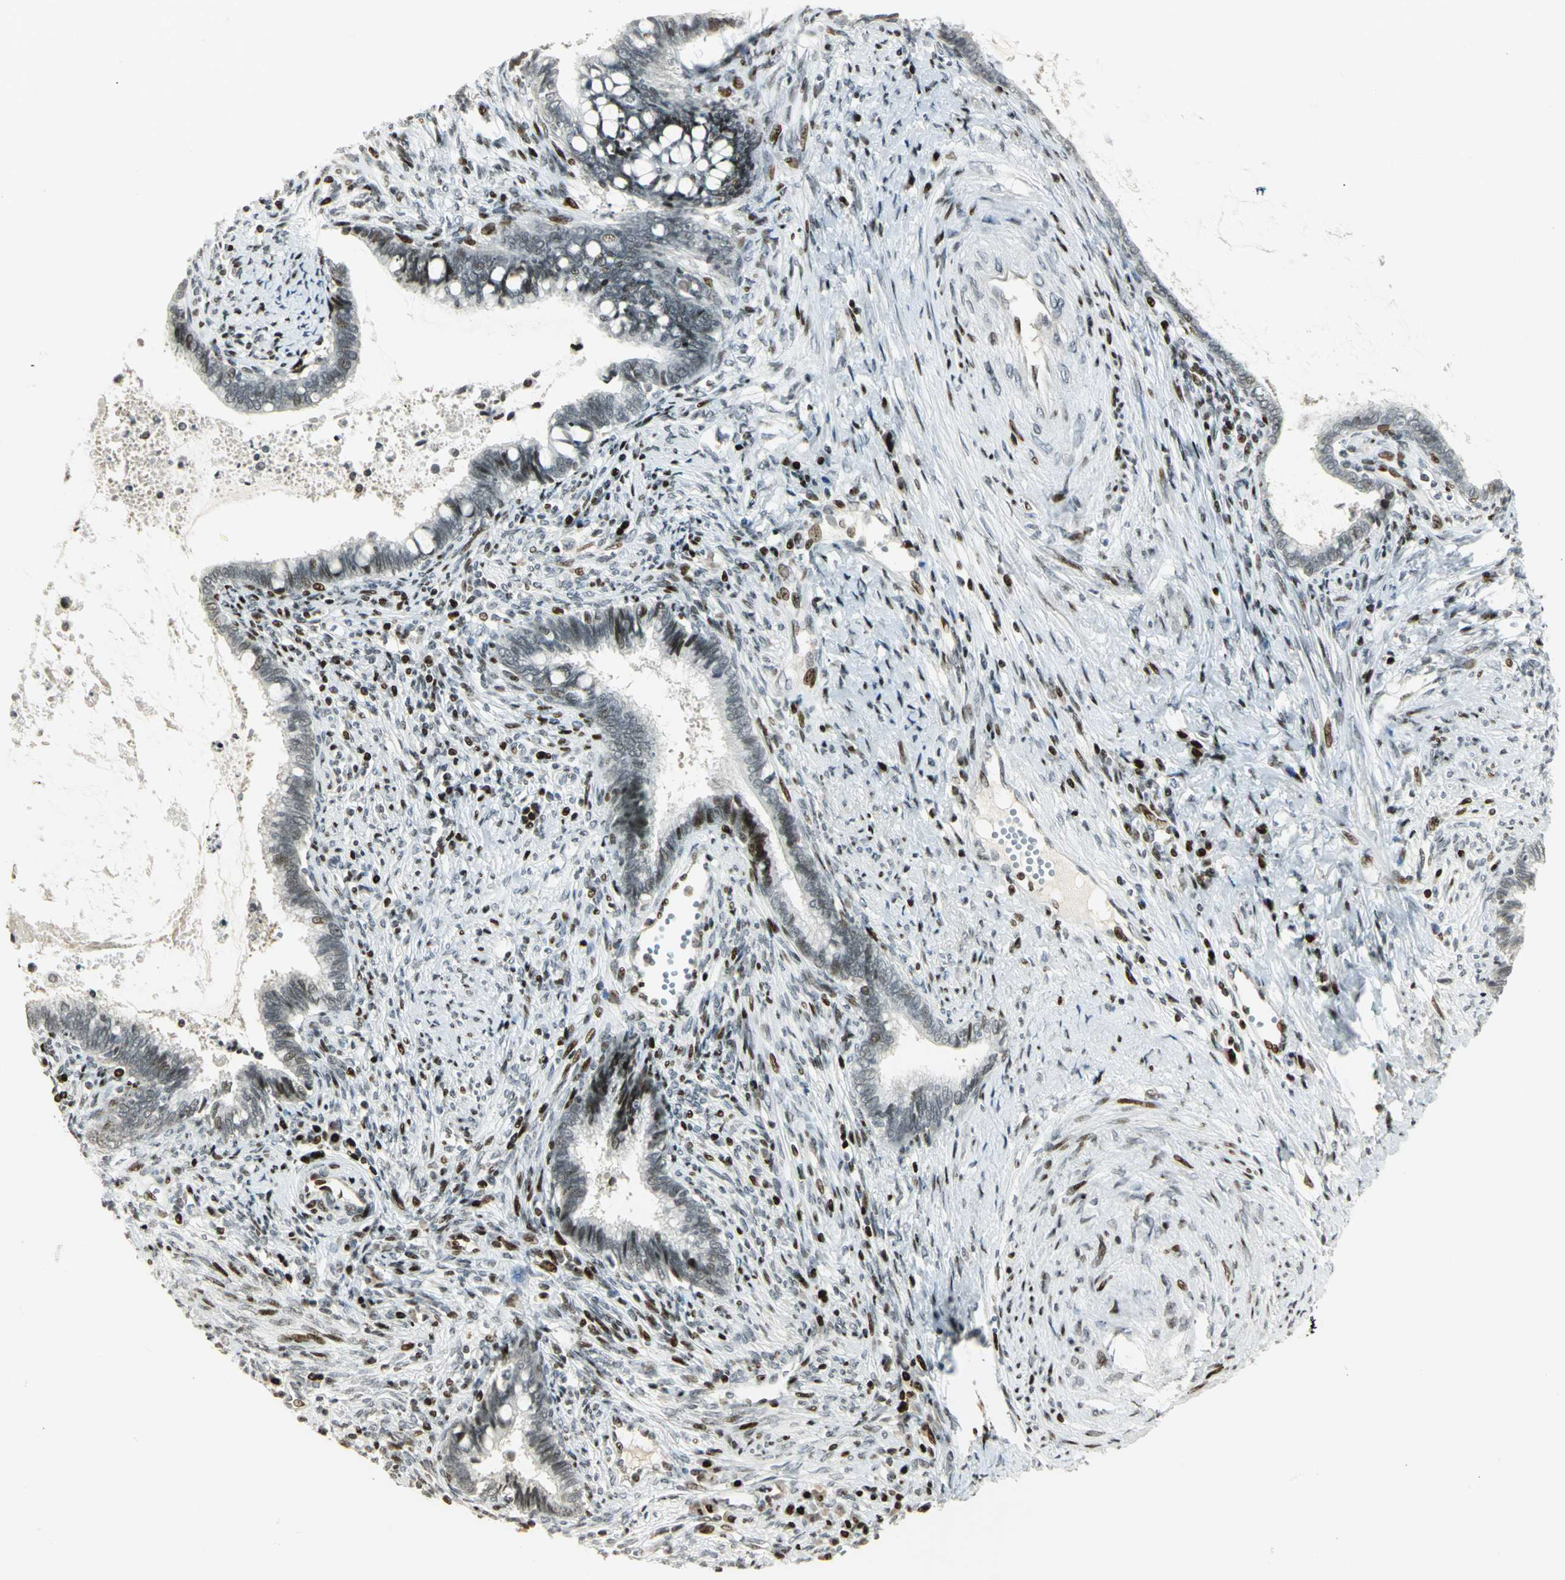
{"staining": {"intensity": "strong", "quantity": "<25%", "location": "nuclear"}, "tissue": "cervical cancer", "cell_type": "Tumor cells", "image_type": "cancer", "snomed": [{"axis": "morphology", "description": "Adenocarcinoma, NOS"}, {"axis": "topography", "description": "Cervix"}], "caption": "An image of human adenocarcinoma (cervical) stained for a protein displays strong nuclear brown staining in tumor cells.", "gene": "KDM1A", "patient": {"sex": "female", "age": 44}}